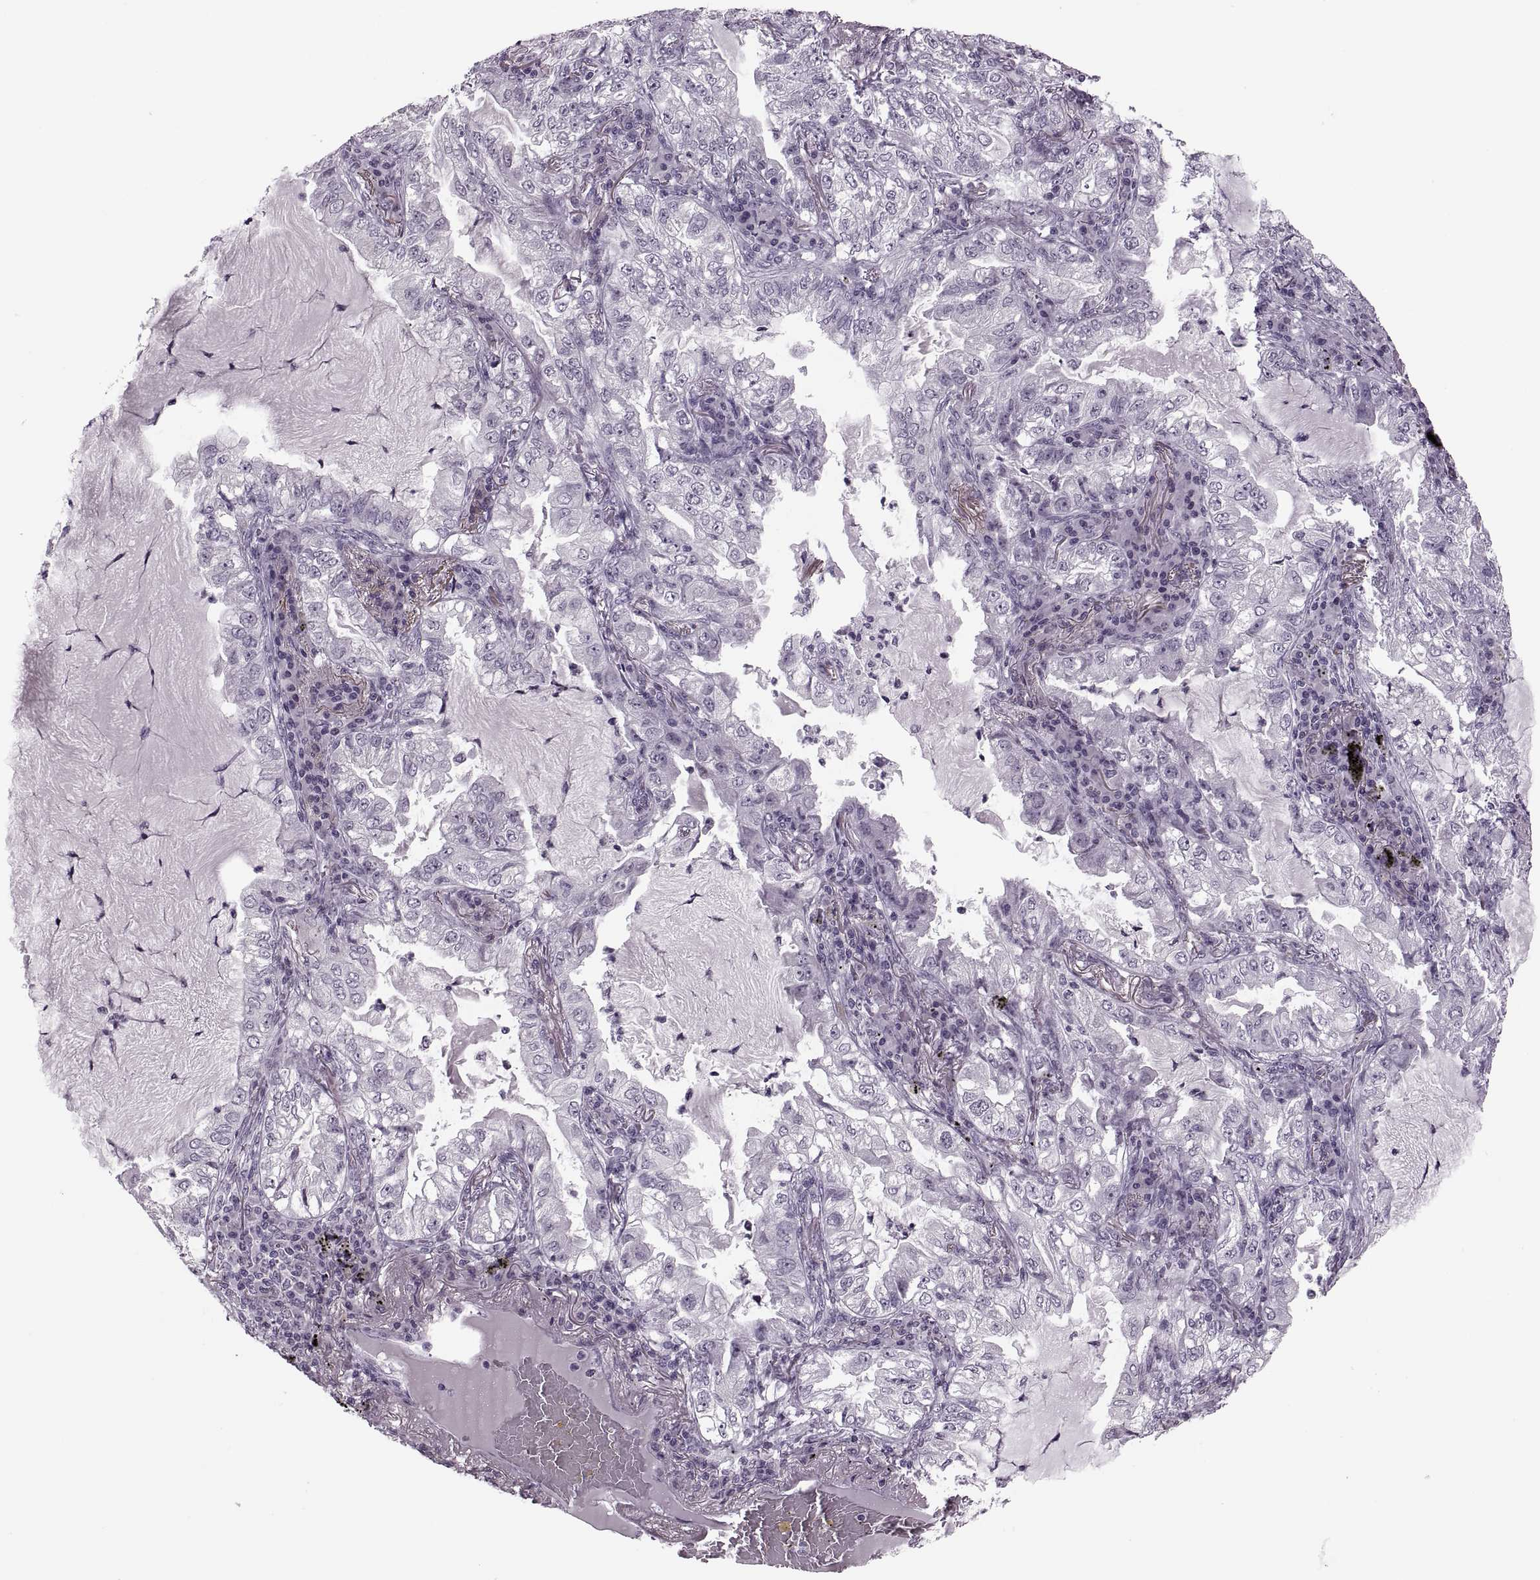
{"staining": {"intensity": "negative", "quantity": "none", "location": "none"}, "tissue": "lung cancer", "cell_type": "Tumor cells", "image_type": "cancer", "snomed": [{"axis": "morphology", "description": "Adenocarcinoma, NOS"}, {"axis": "topography", "description": "Lung"}], "caption": "Human lung cancer (adenocarcinoma) stained for a protein using immunohistochemistry (IHC) demonstrates no positivity in tumor cells.", "gene": "PAGE5", "patient": {"sex": "female", "age": 73}}